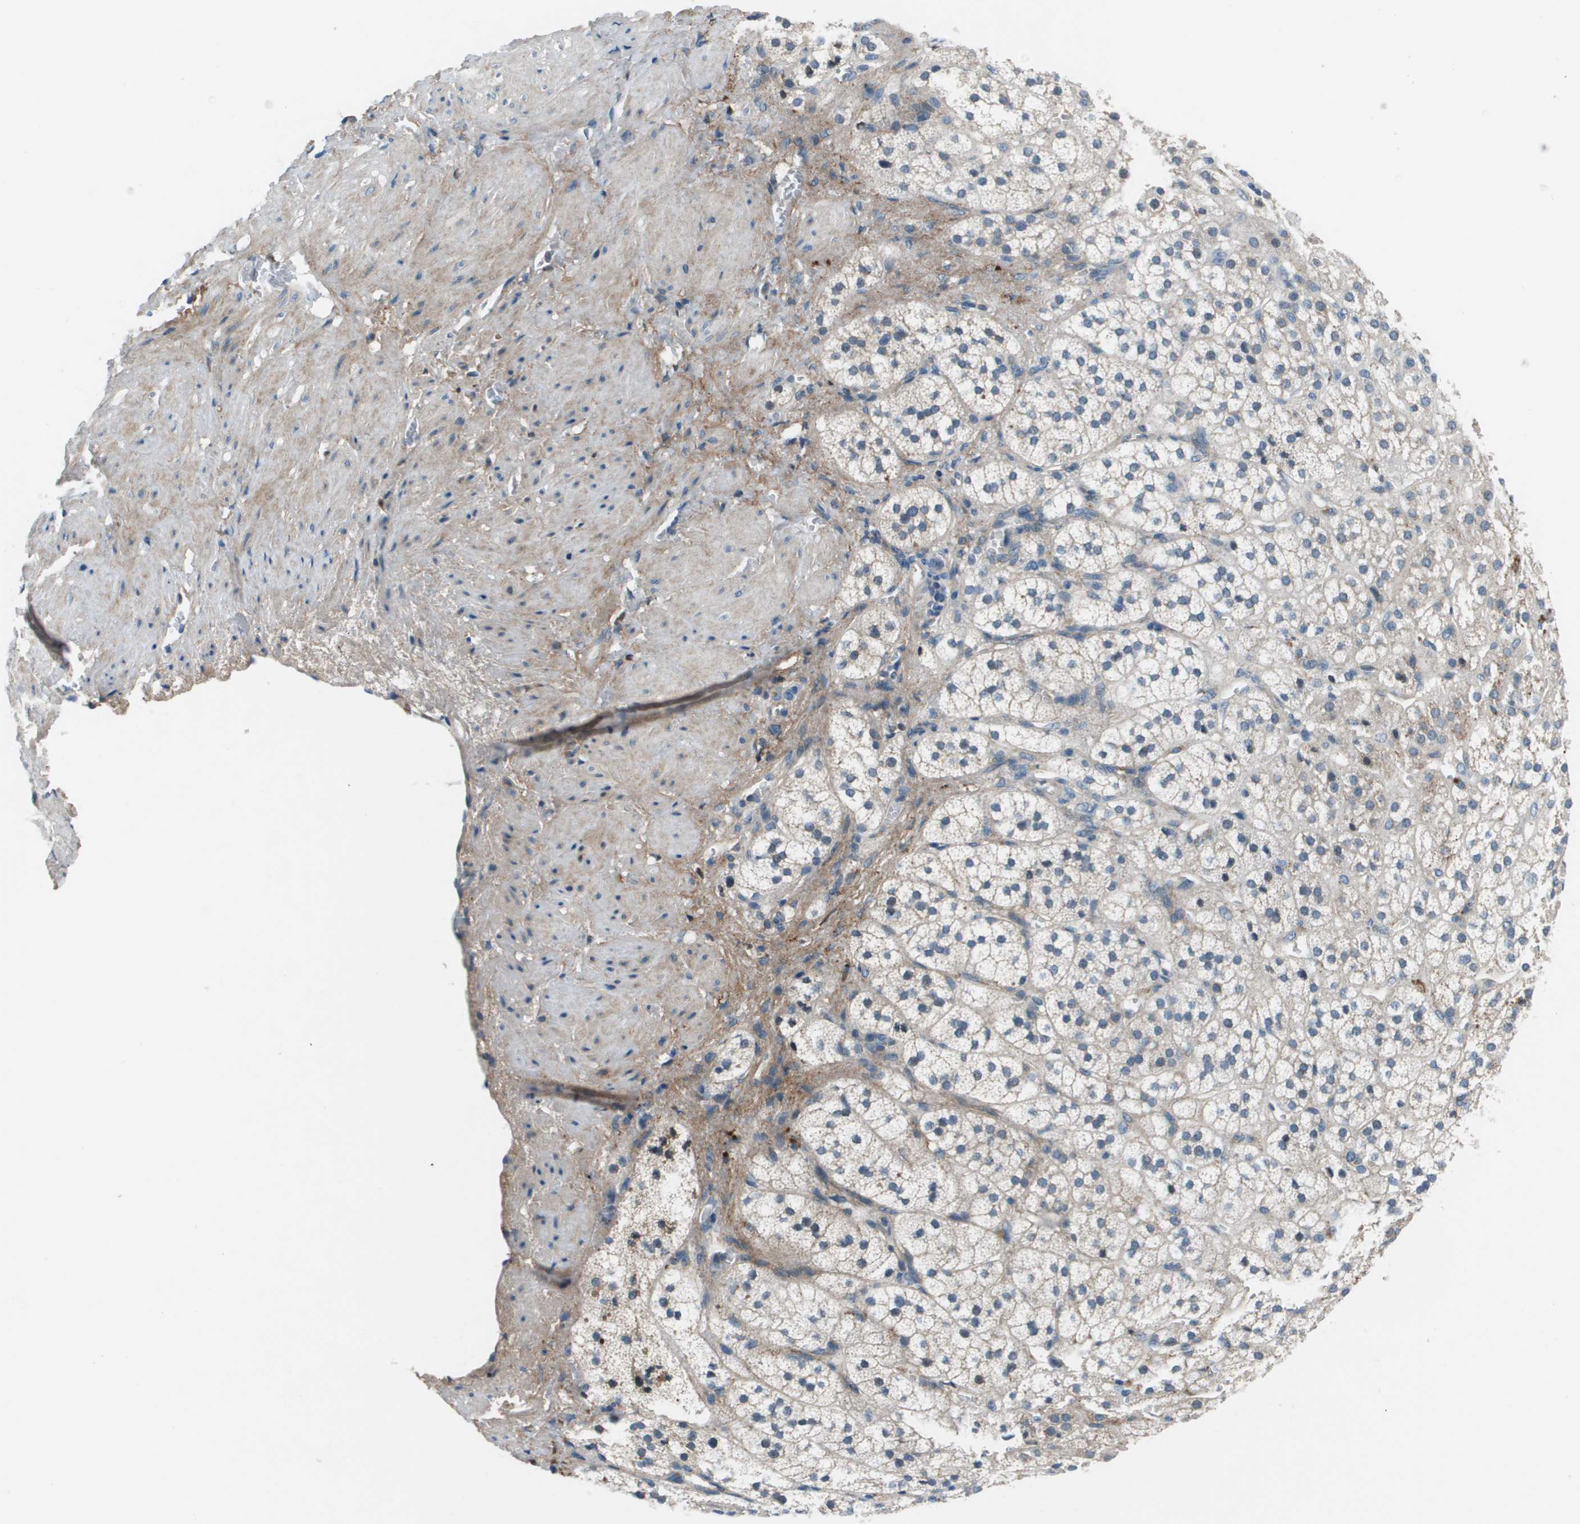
{"staining": {"intensity": "moderate", "quantity": "25%-75%", "location": "cytoplasmic/membranous"}, "tissue": "adrenal gland", "cell_type": "Glandular cells", "image_type": "normal", "snomed": [{"axis": "morphology", "description": "Normal tissue, NOS"}, {"axis": "topography", "description": "Adrenal gland"}], "caption": "IHC histopathology image of unremarkable adrenal gland stained for a protein (brown), which displays medium levels of moderate cytoplasmic/membranous positivity in about 25%-75% of glandular cells.", "gene": "PCOLCE", "patient": {"sex": "male", "age": 56}}